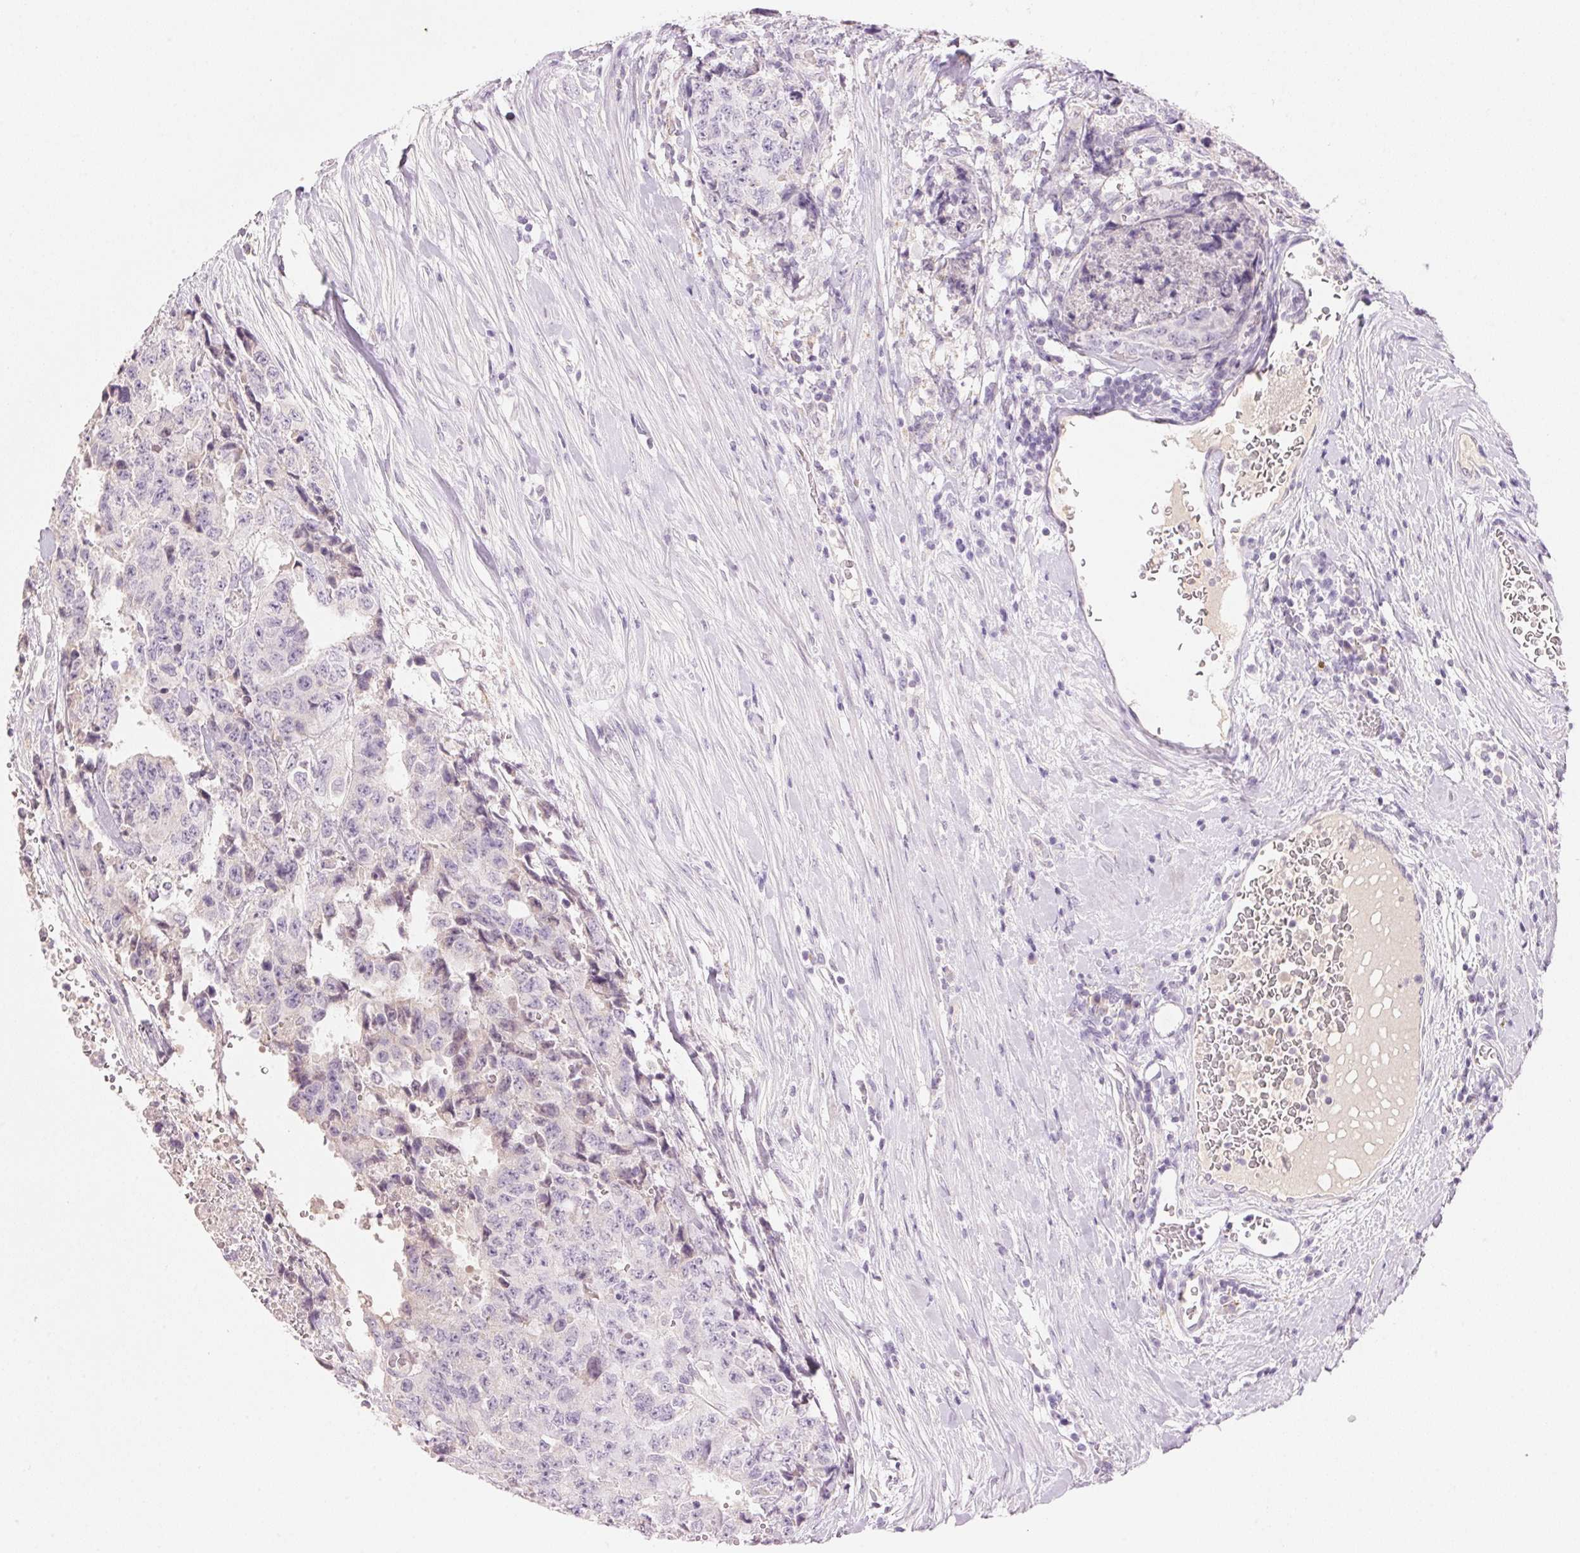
{"staining": {"intensity": "negative", "quantity": "none", "location": "none"}, "tissue": "testis cancer", "cell_type": "Tumor cells", "image_type": "cancer", "snomed": [{"axis": "morphology", "description": "Carcinoma, Embryonal, NOS"}, {"axis": "topography", "description": "Testis"}], "caption": "Tumor cells show no significant protein staining in embryonal carcinoma (testis). (Brightfield microscopy of DAB IHC at high magnification).", "gene": "CYP11B1", "patient": {"sex": "male", "age": 24}}